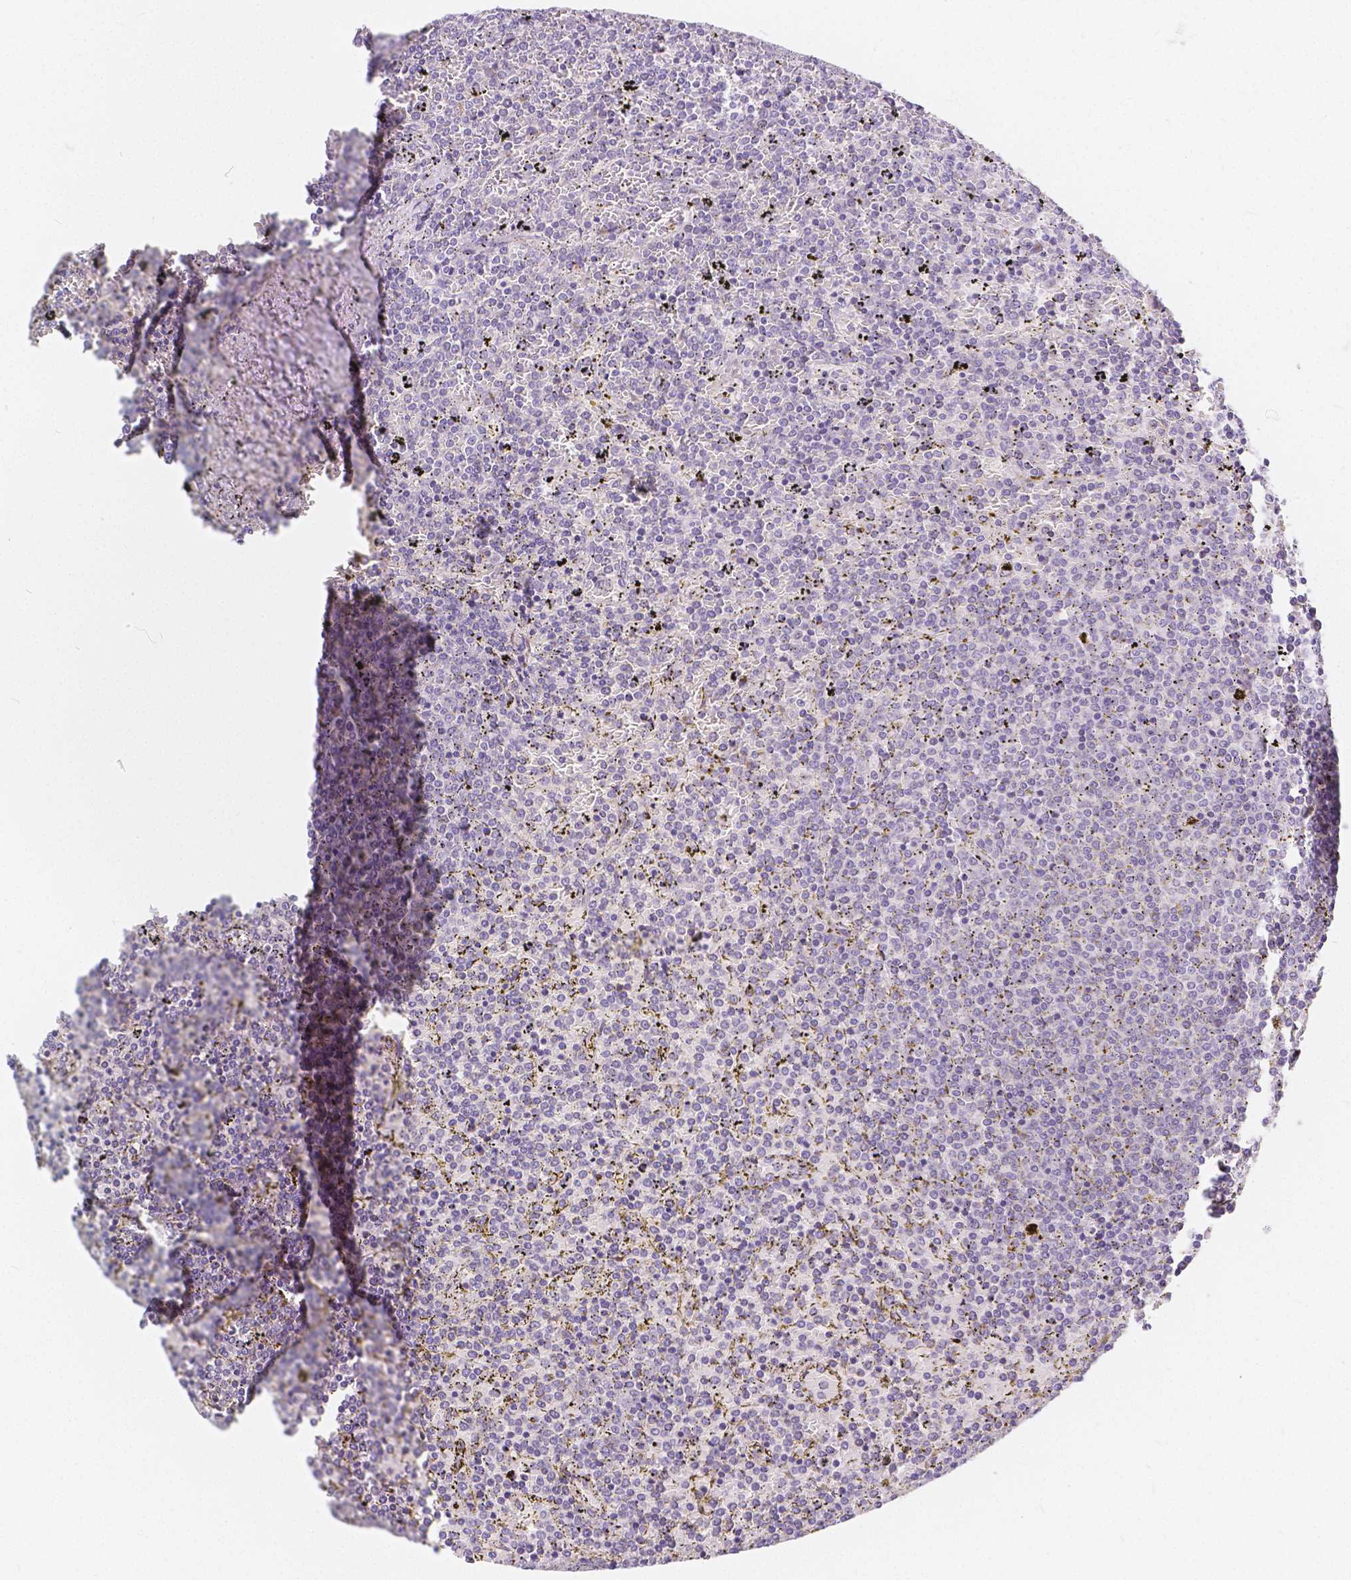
{"staining": {"intensity": "negative", "quantity": "none", "location": "none"}, "tissue": "lymphoma", "cell_type": "Tumor cells", "image_type": "cancer", "snomed": [{"axis": "morphology", "description": "Malignant lymphoma, non-Hodgkin's type, Low grade"}, {"axis": "topography", "description": "Spleen"}], "caption": "The image shows no staining of tumor cells in lymphoma. The staining is performed using DAB brown chromogen with nuclei counter-stained in using hematoxylin.", "gene": "RNF186", "patient": {"sex": "female", "age": 77}}